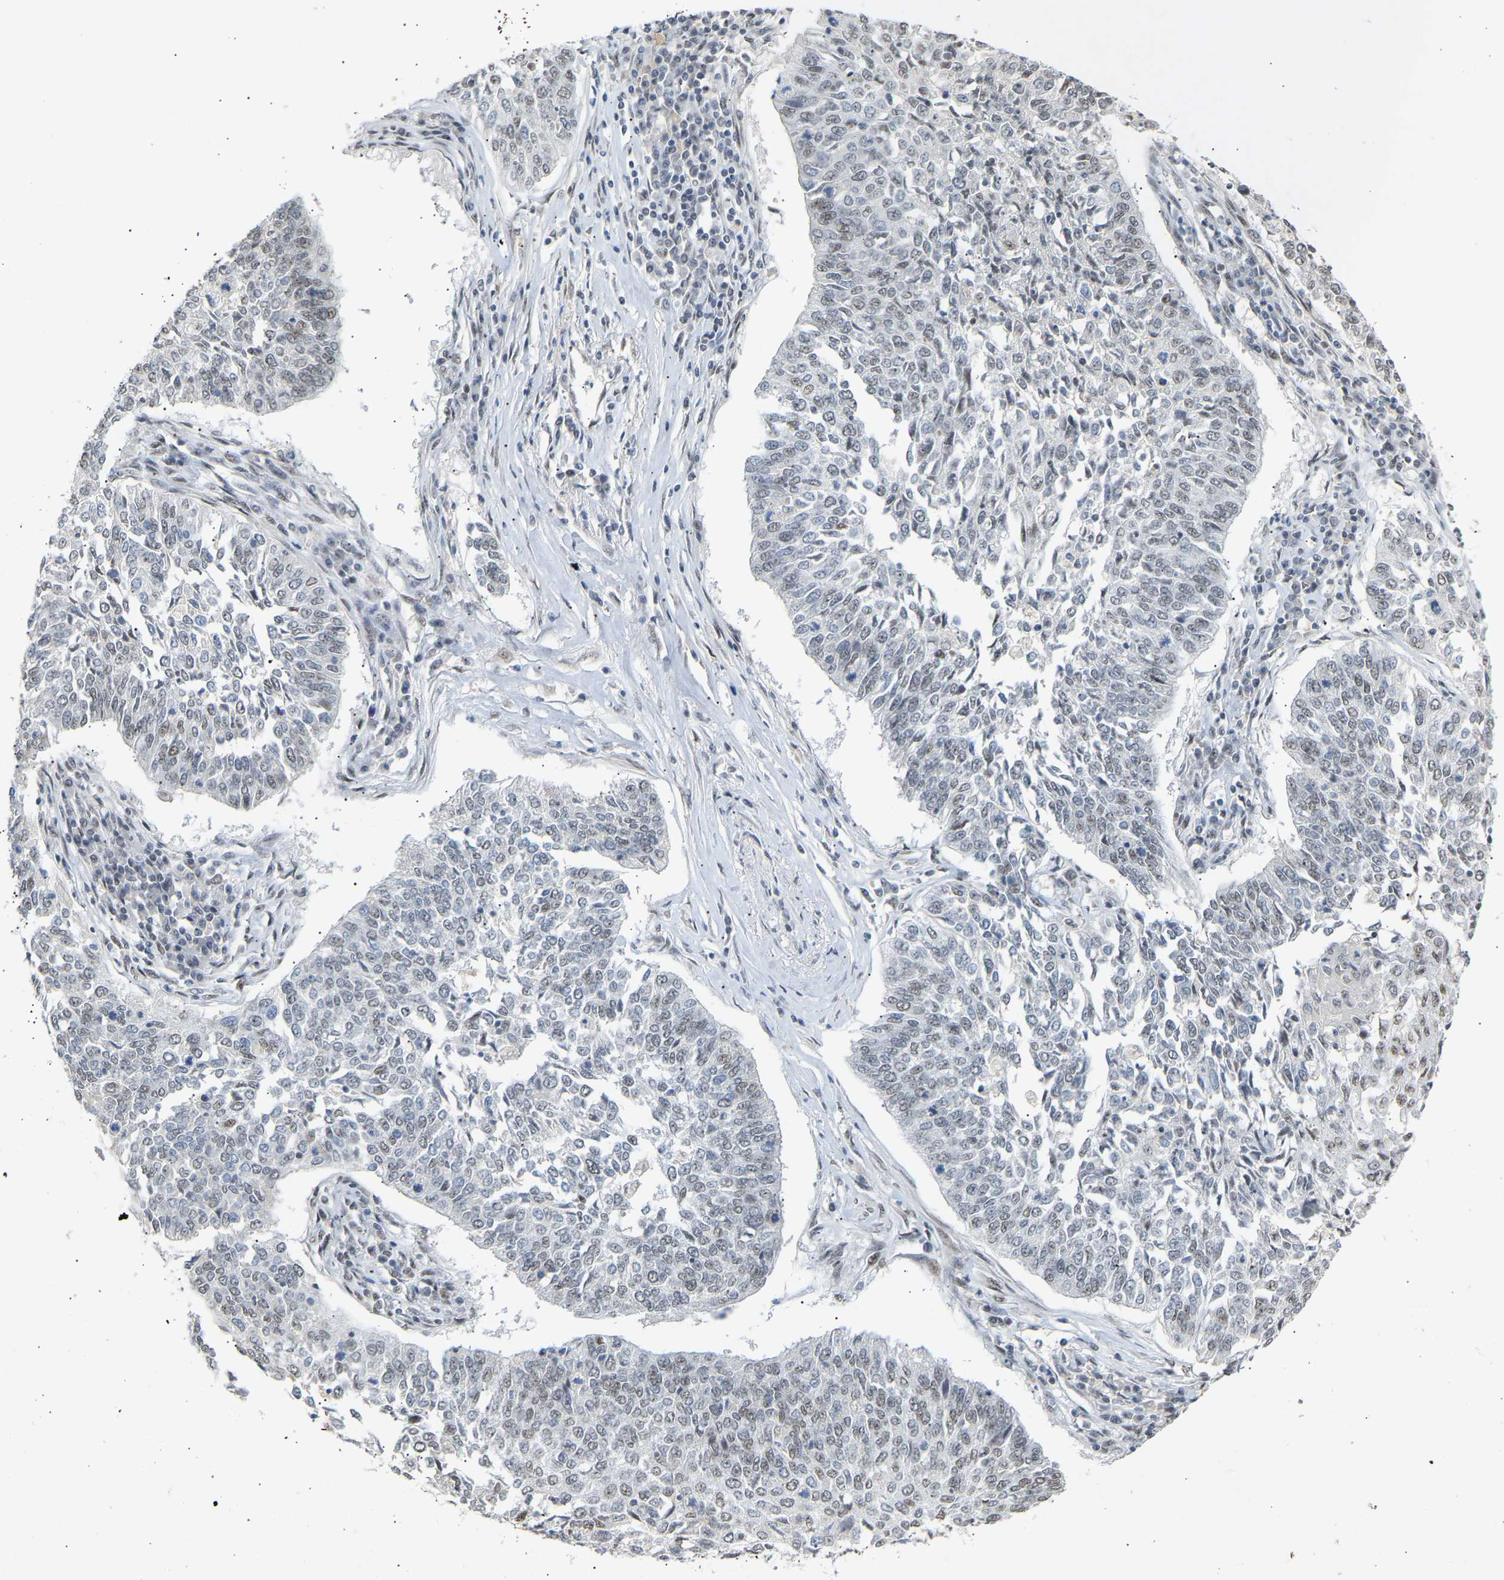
{"staining": {"intensity": "weak", "quantity": "<25%", "location": "nuclear"}, "tissue": "lung cancer", "cell_type": "Tumor cells", "image_type": "cancer", "snomed": [{"axis": "morphology", "description": "Normal tissue, NOS"}, {"axis": "morphology", "description": "Squamous cell carcinoma, NOS"}, {"axis": "topography", "description": "Cartilage tissue"}, {"axis": "topography", "description": "Bronchus"}, {"axis": "topography", "description": "Lung"}], "caption": "Tumor cells are negative for brown protein staining in lung cancer (squamous cell carcinoma). (Immunohistochemistry (ihc), brightfield microscopy, high magnification).", "gene": "NELFB", "patient": {"sex": "female", "age": 49}}